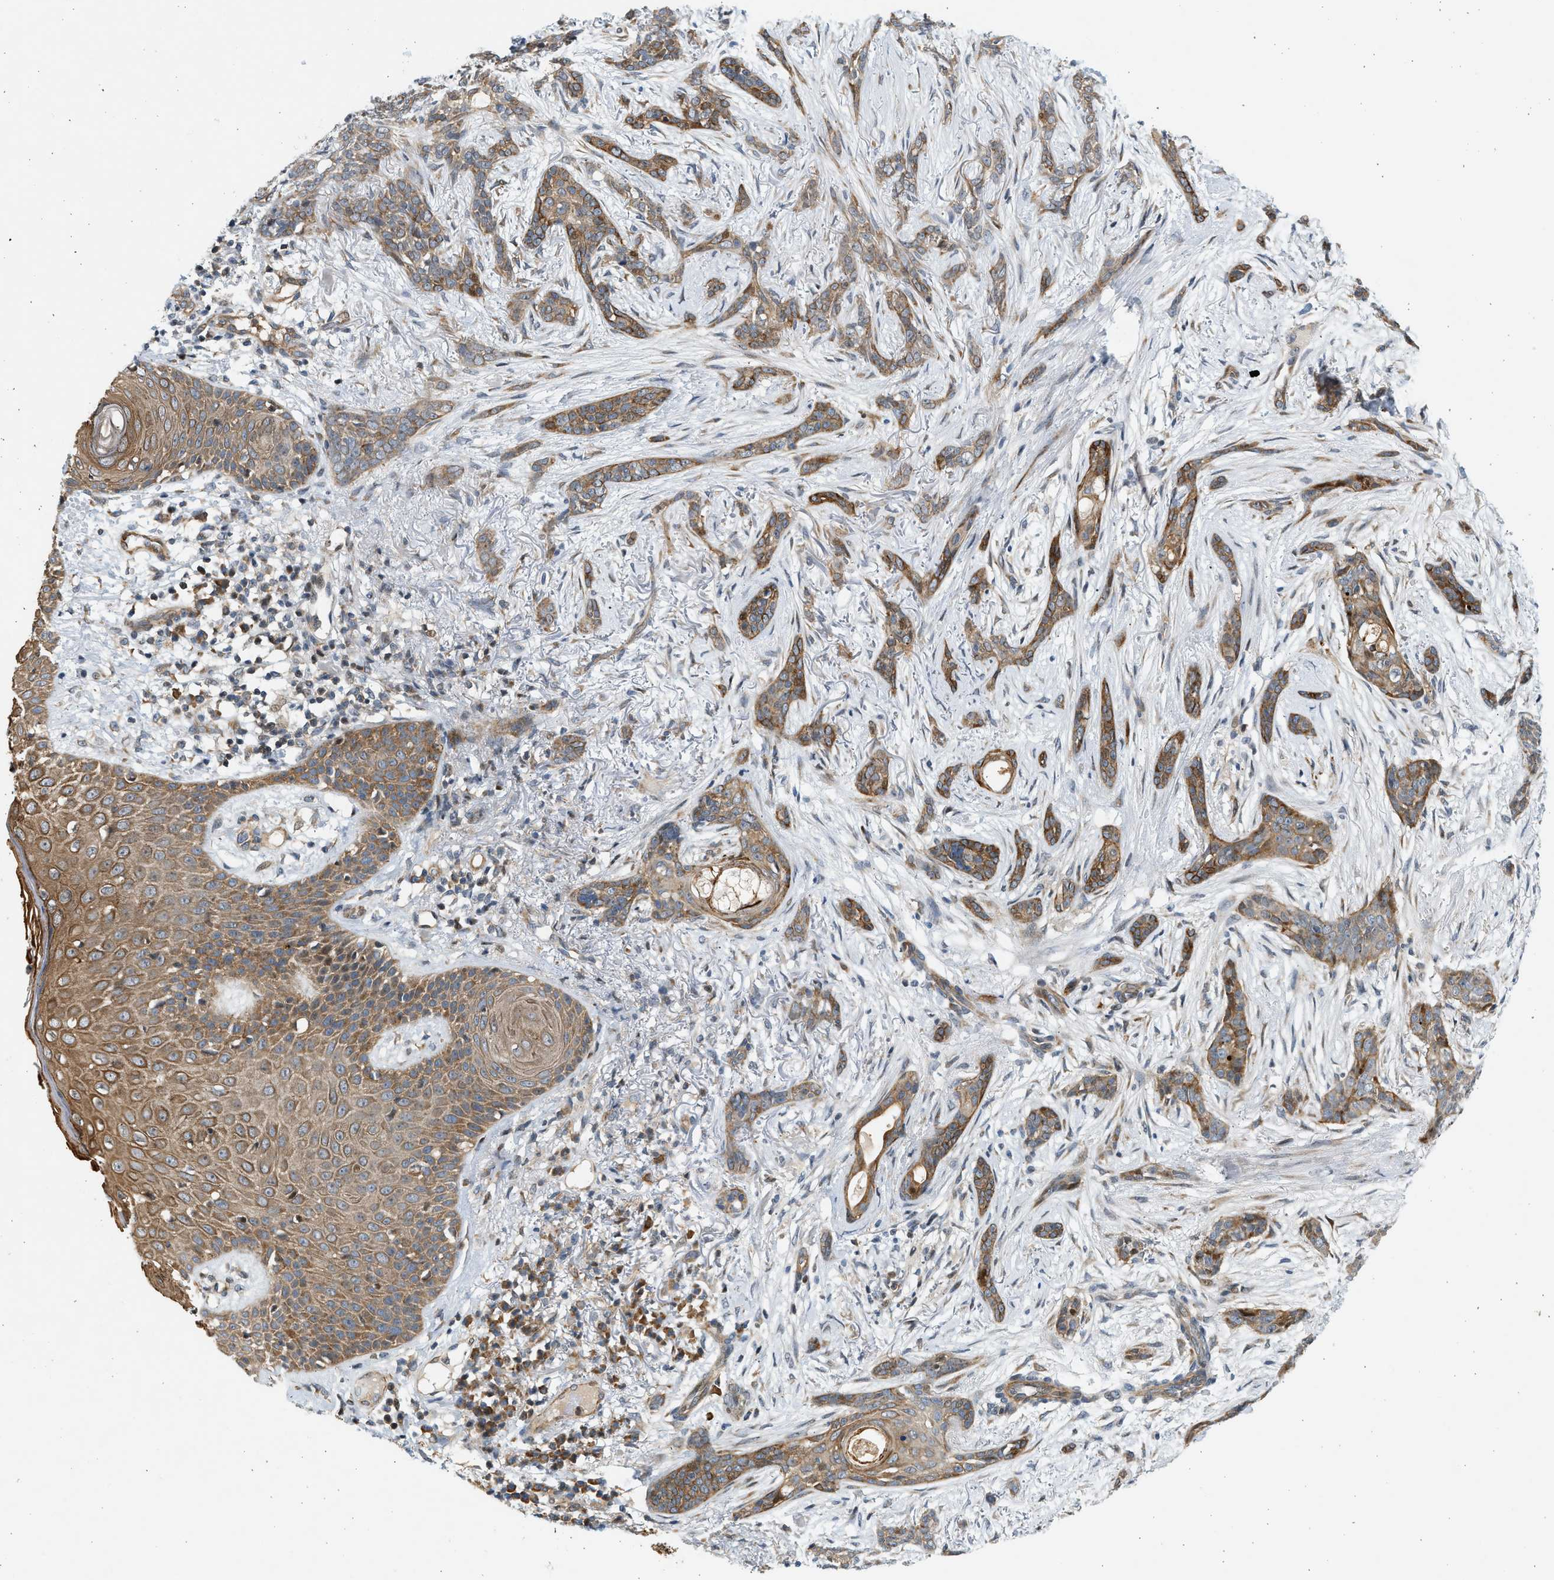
{"staining": {"intensity": "moderate", "quantity": ">75%", "location": "cytoplasmic/membranous"}, "tissue": "skin cancer", "cell_type": "Tumor cells", "image_type": "cancer", "snomed": [{"axis": "morphology", "description": "Basal cell carcinoma"}, {"axis": "morphology", "description": "Adnexal tumor, benign"}, {"axis": "topography", "description": "Skin"}], "caption": "A micrograph of skin cancer (benign adnexal tumor) stained for a protein shows moderate cytoplasmic/membranous brown staining in tumor cells.", "gene": "NRSN2", "patient": {"sex": "female", "age": 42}}